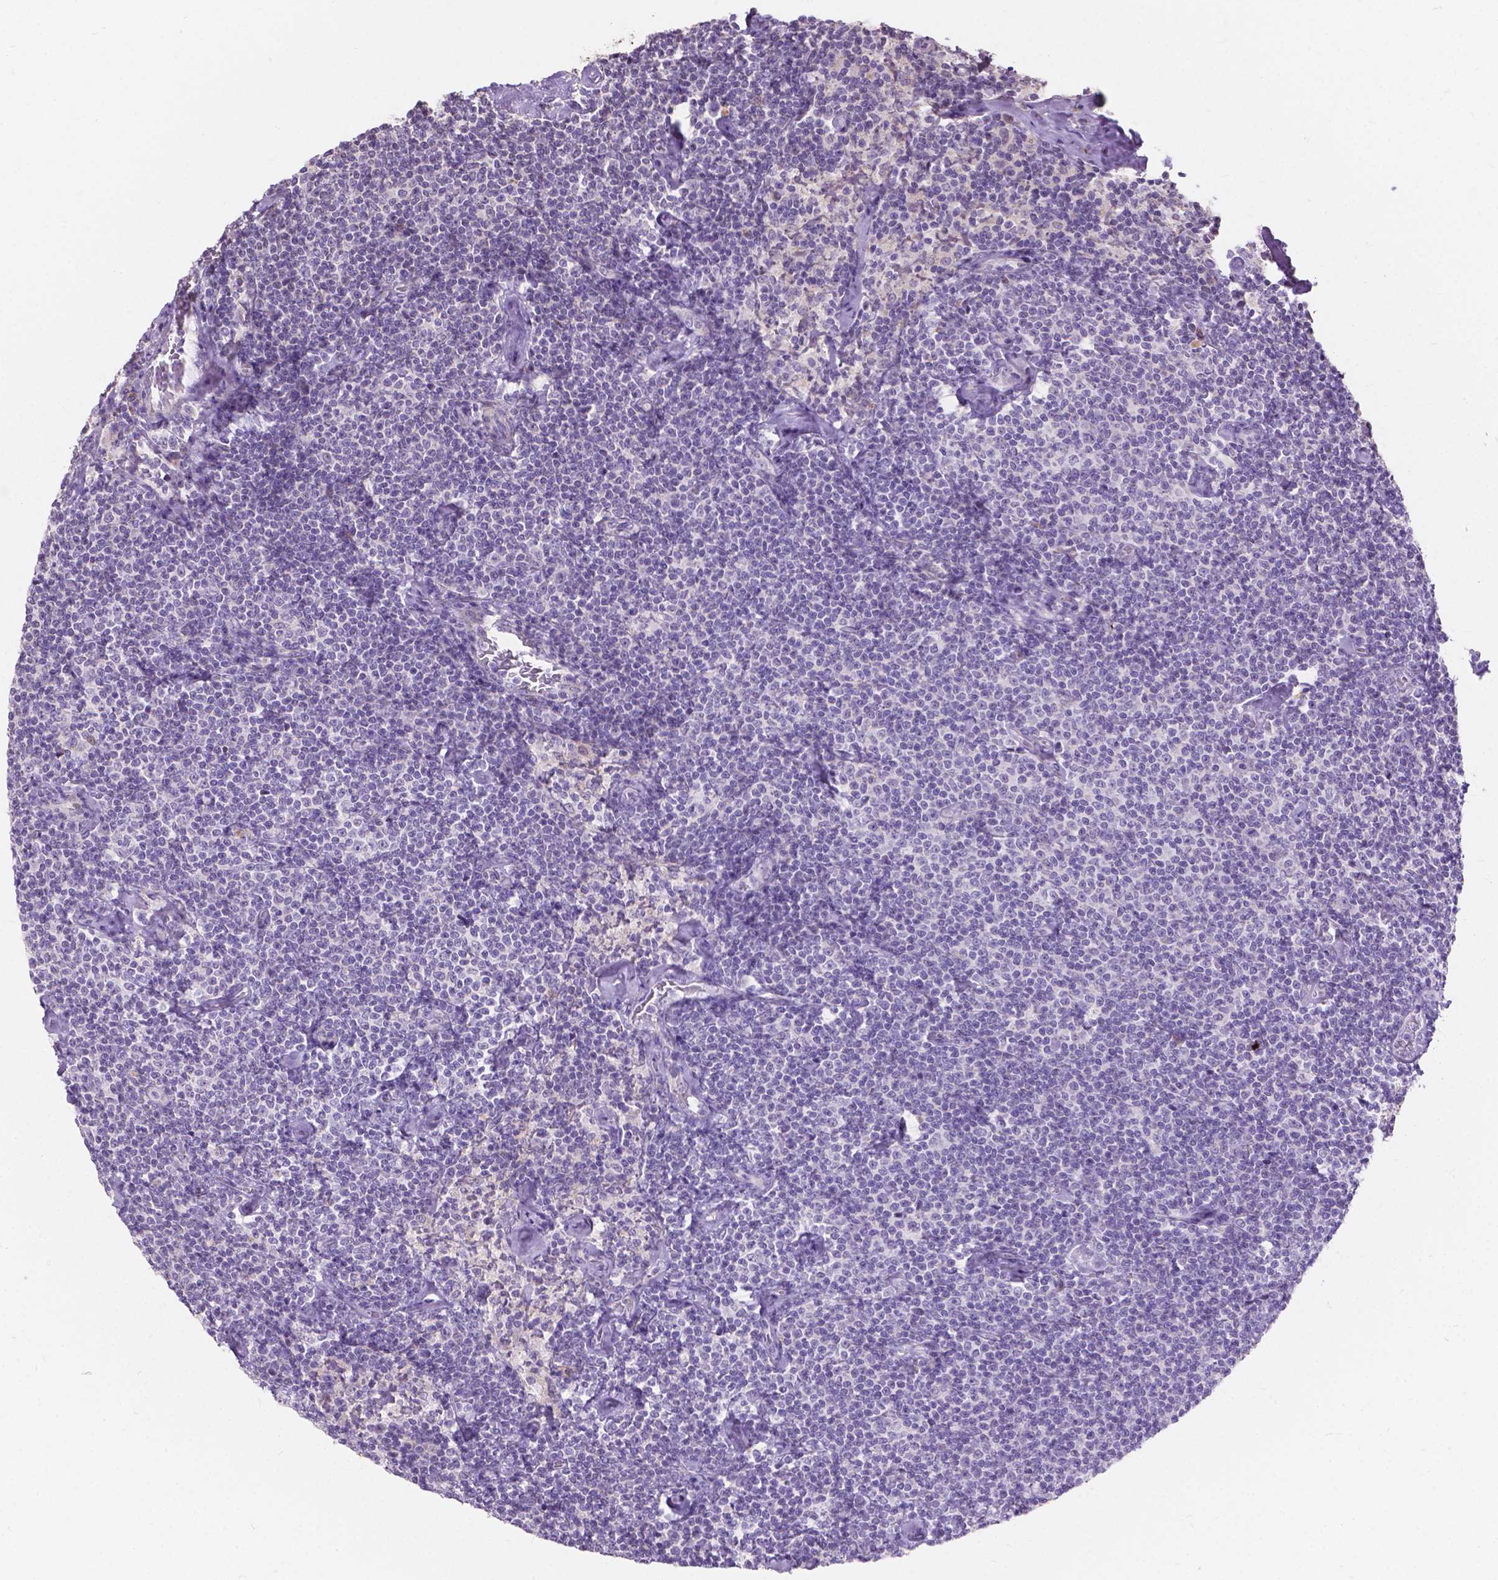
{"staining": {"intensity": "negative", "quantity": "none", "location": "none"}, "tissue": "lymphoma", "cell_type": "Tumor cells", "image_type": "cancer", "snomed": [{"axis": "morphology", "description": "Malignant lymphoma, non-Hodgkin's type, Low grade"}, {"axis": "topography", "description": "Lymph node"}], "caption": "Immunohistochemistry image of low-grade malignant lymphoma, non-Hodgkin's type stained for a protein (brown), which demonstrates no staining in tumor cells.", "gene": "MYH14", "patient": {"sex": "male", "age": 81}}